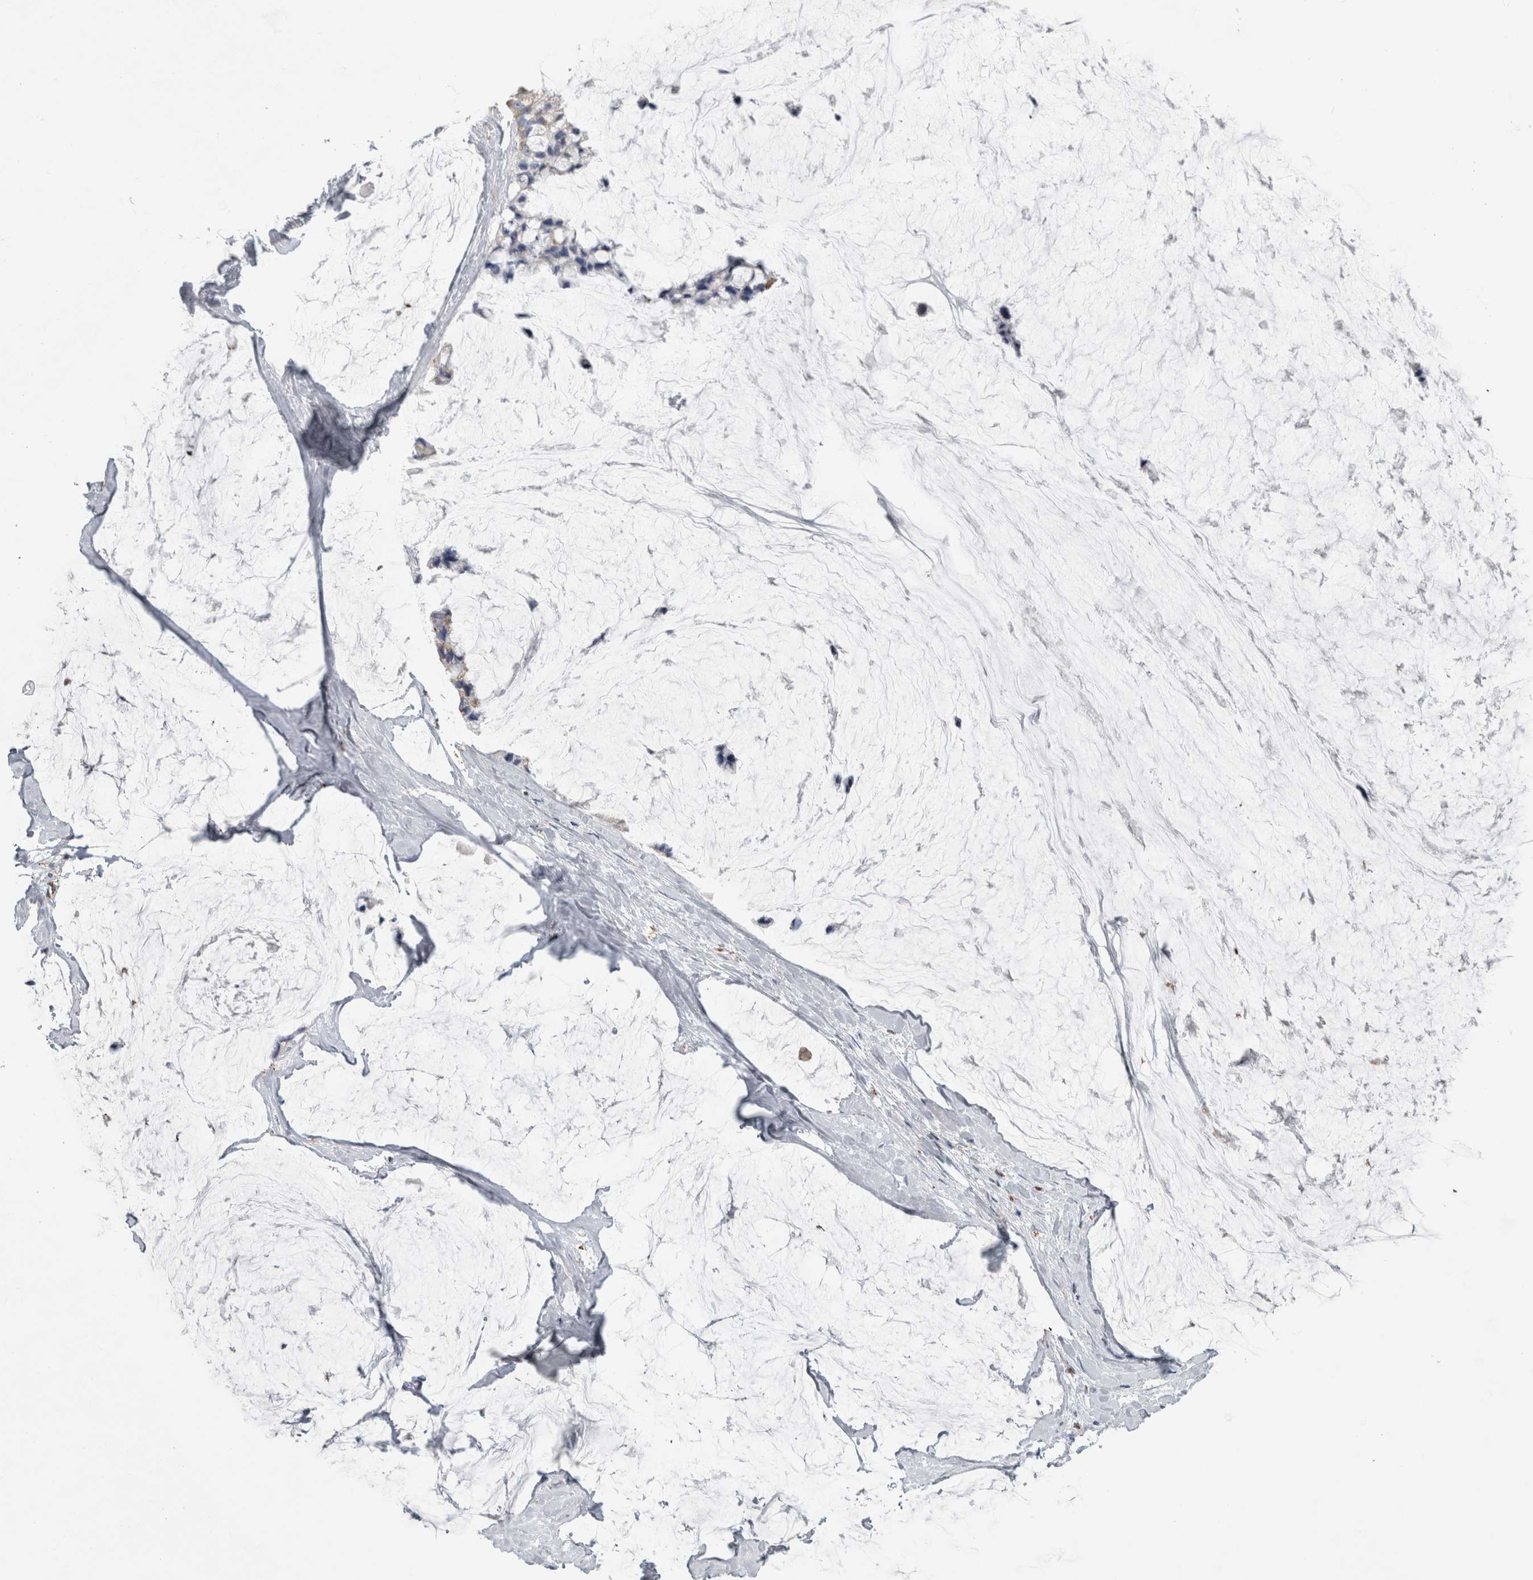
{"staining": {"intensity": "negative", "quantity": "none", "location": "none"}, "tissue": "ovarian cancer", "cell_type": "Tumor cells", "image_type": "cancer", "snomed": [{"axis": "morphology", "description": "Cystadenocarcinoma, serous, NOS"}, {"axis": "topography", "description": "Ovary"}], "caption": "Immunohistochemistry (IHC) micrograph of neoplastic tissue: human ovarian cancer (serous cystadenocarcinoma) stained with DAB (3,3'-diaminobenzidine) exhibits no significant protein expression in tumor cells. Brightfield microscopy of IHC stained with DAB (brown) and hematoxylin (blue), captured at high magnification.", "gene": "GATM", "patient": {"sex": "female", "age": 44}}